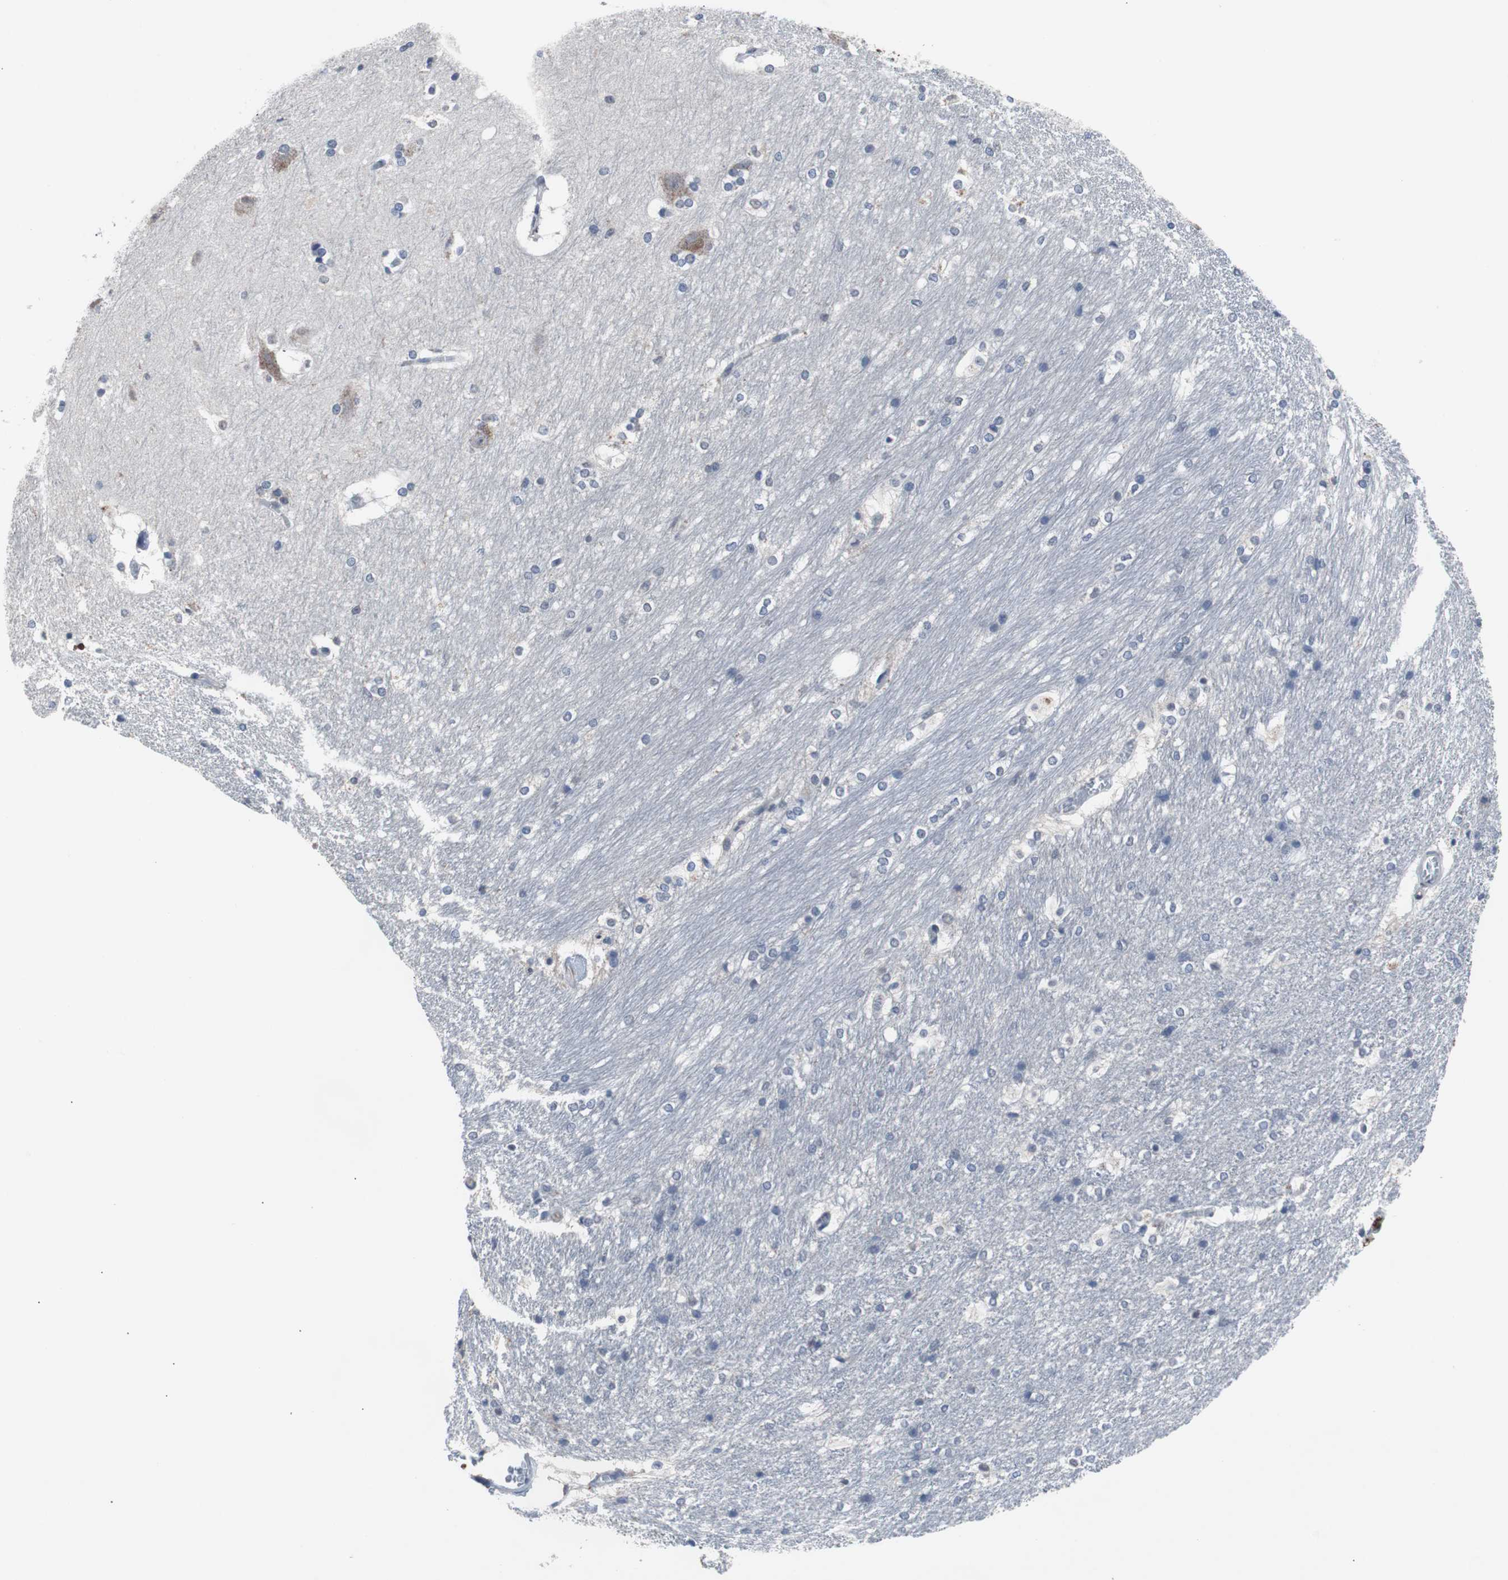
{"staining": {"intensity": "negative", "quantity": "none", "location": "none"}, "tissue": "hippocampus", "cell_type": "Glial cells", "image_type": "normal", "snomed": [{"axis": "morphology", "description": "Normal tissue, NOS"}, {"axis": "topography", "description": "Hippocampus"}], "caption": "Immunohistochemical staining of benign hippocampus displays no significant staining in glial cells.", "gene": "RBM47", "patient": {"sex": "female", "age": 19}}